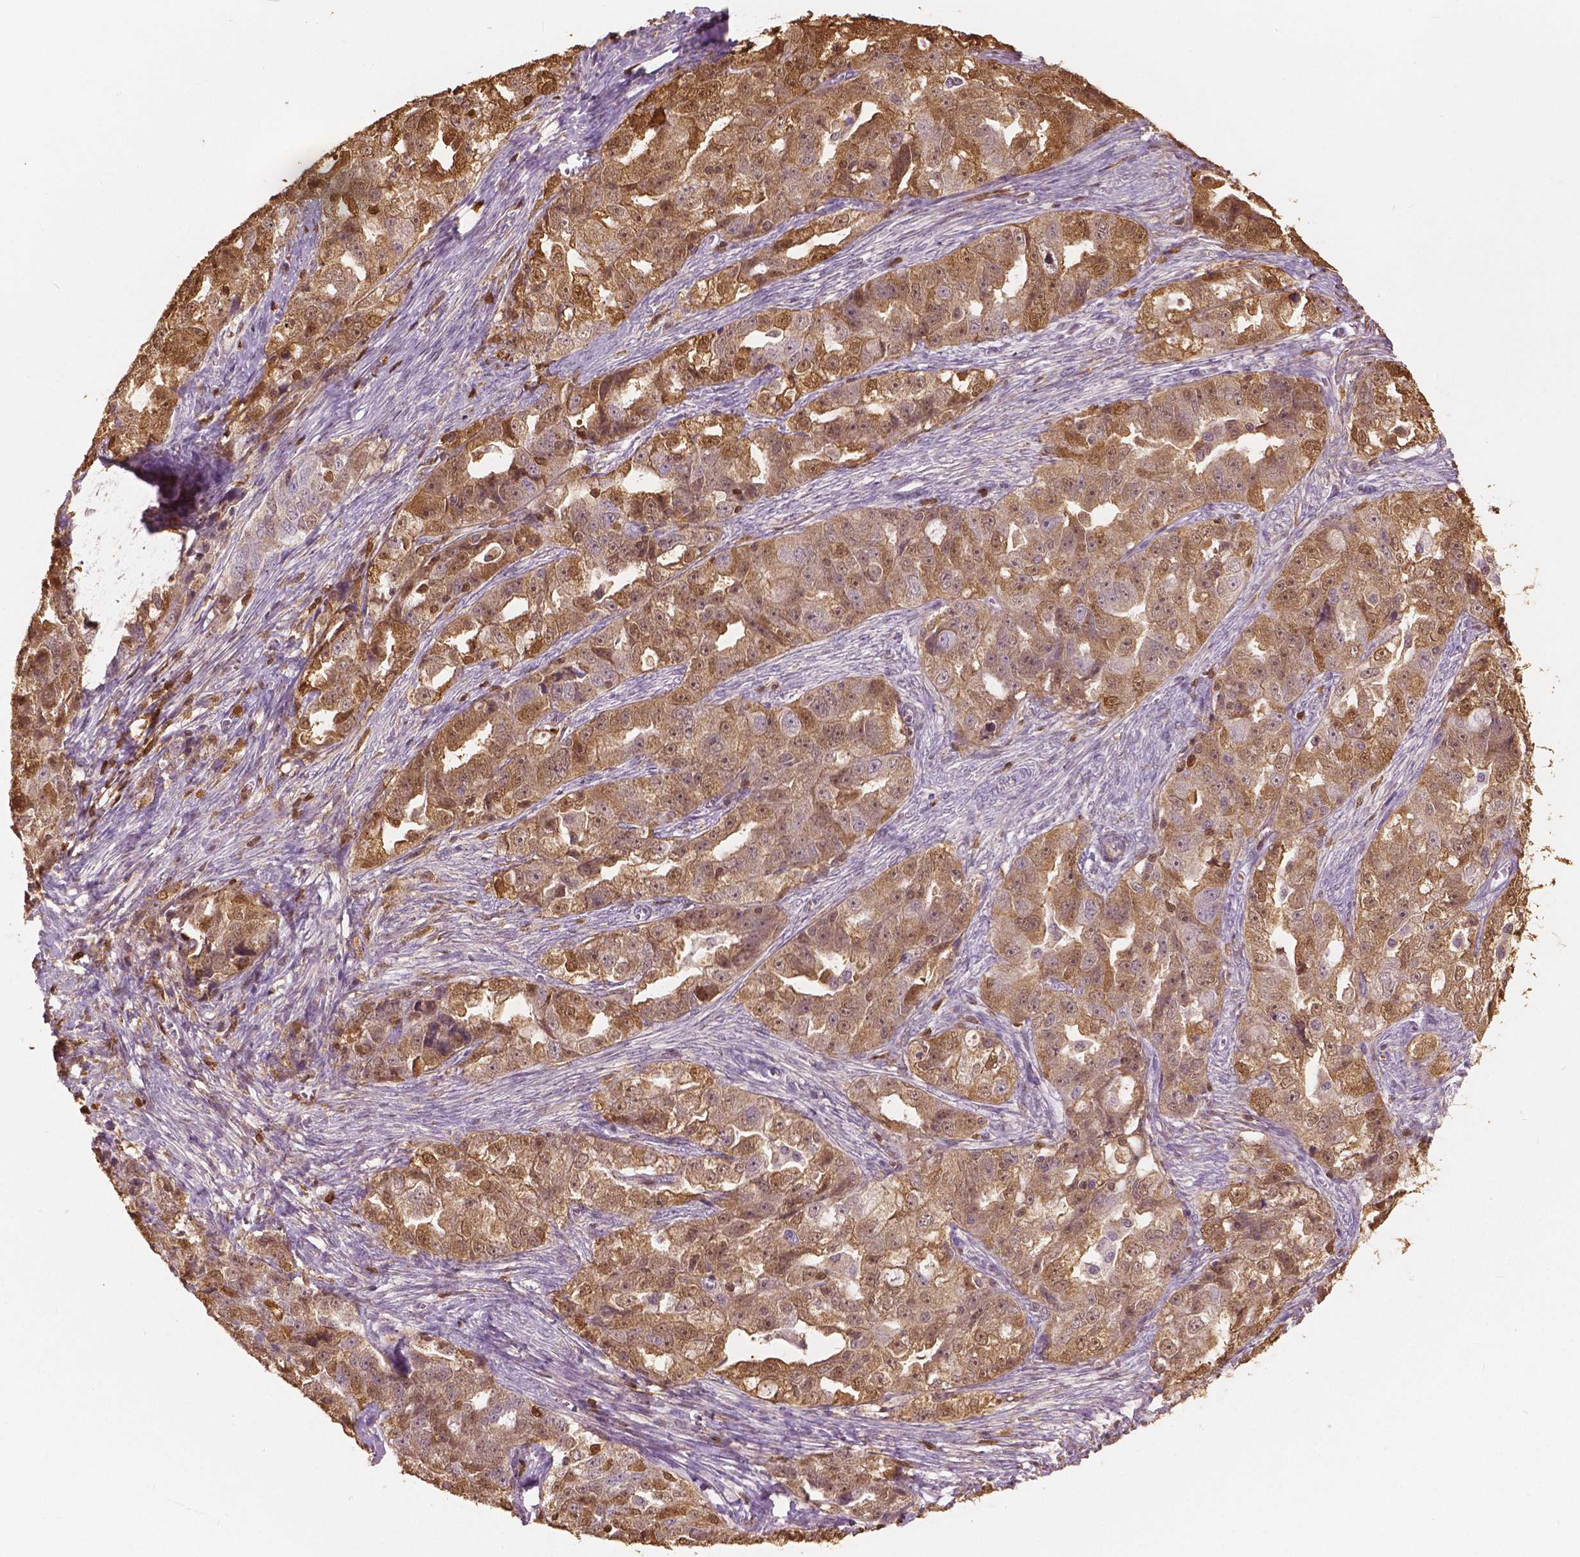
{"staining": {"intensity": "moderate", "quantity": ">75%", "location": "cytoplasmic/membranous,nuclear"}, "tissue": "ovarian cancer", "cell_type": "Tumor cells", "image_type": "cancer", "snomed": [{"axis": "morphology", "description": "Cystadenocarcinoma, serous, NOS"}, {"axis": "topography", "description": "Ovary"}], "caption": "A high-resolution image shows immunohistochemistry (IHC) staining of serous cystadenocarcinoma (ovarian), which exhibits moderate cytoplasmic/membranous and nuclear expression in about >75% of tumor cells.", "gene": "S100A4", "patient": {"sex": "female", "age": 51}}